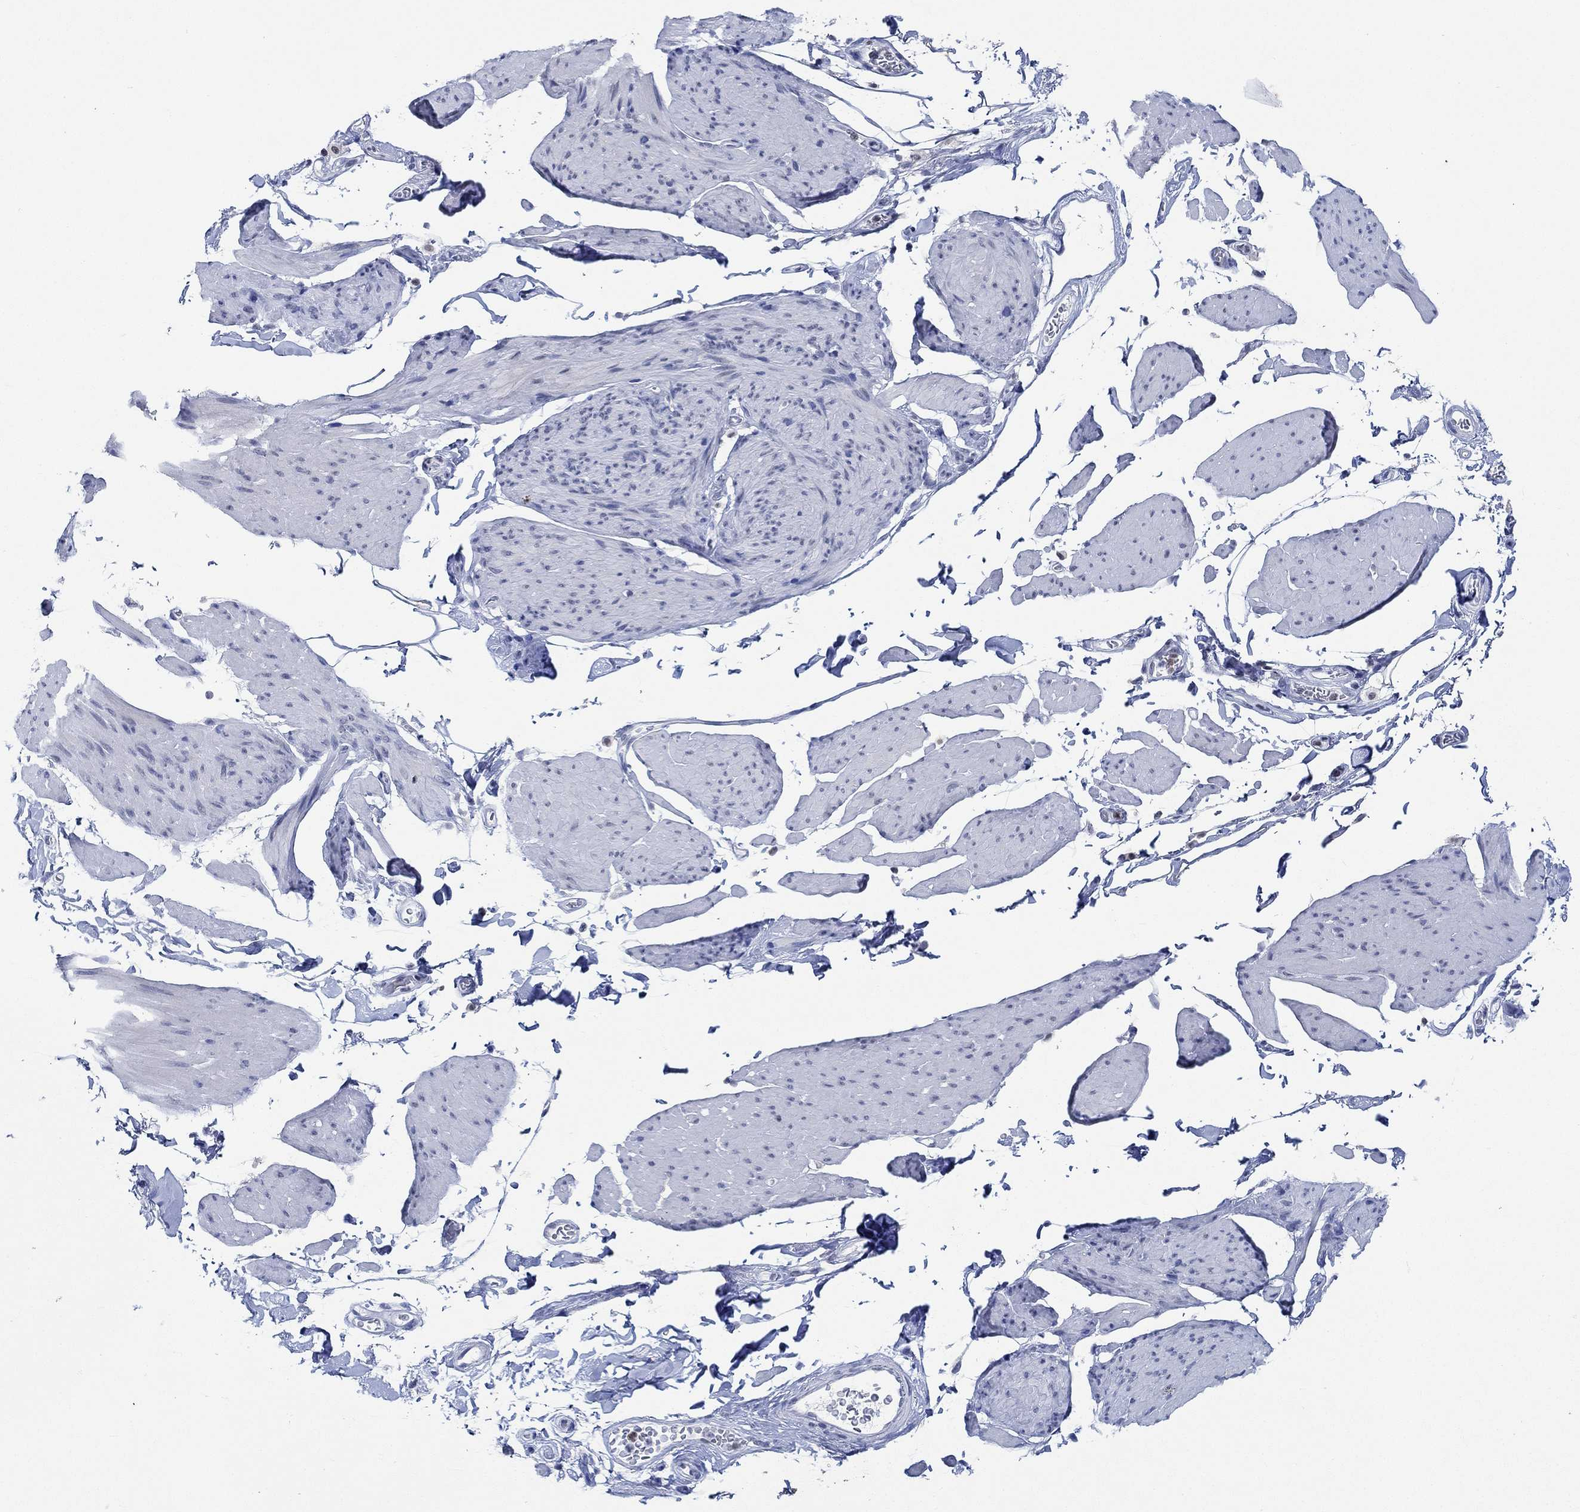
{"staining": {"intensity": "negative", "quantity": "none", "location": "none"}, "tissue": "smooth muscle", "cell_type": "Smooth muscle cells", "image_type": "normal", "snomed": [{"axis": "morphology", "description": "Normal tissue, NOS"}, {"axis": "topography", "description": "Adipose tissue"}, {"axis": "topography", "description": "Smooth muscle"}, {"axis": "topography", "description": "Peripheral nerve tissue"}], "caption": "The image displays no significant positivity in smooth muscle cells of smooth muscle.", "gene": "PPP1R17", "patient": {"sex": "male", "age": 83}}